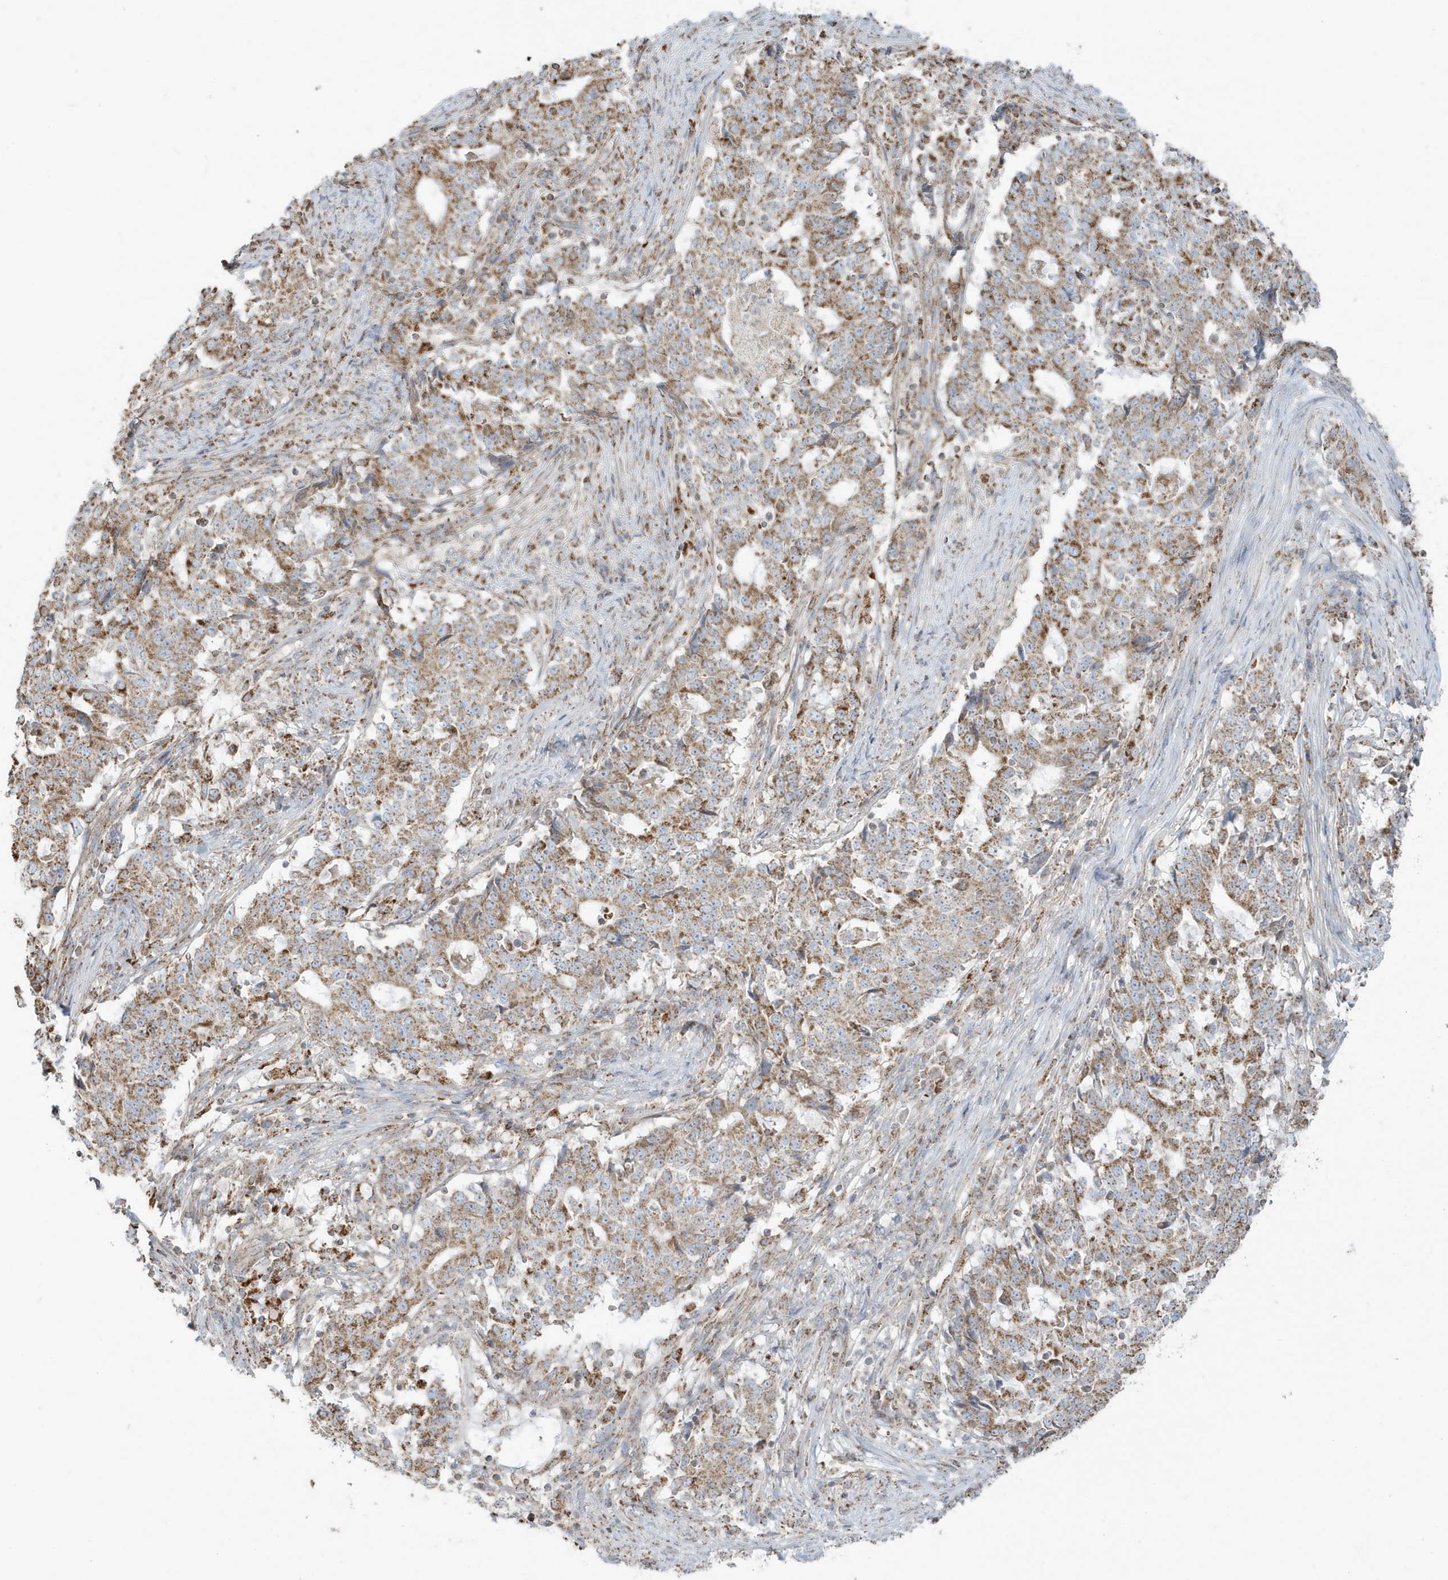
{"staining": {"intensity": "moderate", "quantity": ">75%", "location": "cytoplasmic/membranous"}, "tissue": "stomach cancer", "cell_type": "Tumor cells", "image_type": "cancer", "snomed": [{"axis": "morphology", "description": "Adenocarcinoma, NOS"}, {"axis": "topography", "description": "Stomach"}], "caption": "There is medium levels of moderate cytoplasmic/membranous expression in tumor cells of stomach cancer (adenocarcinoma), as demonstrated by immunohistochemical staining (brown color).", "gene": "RAB11FIP3", "patient": {"sex": "male", "age": 59}}